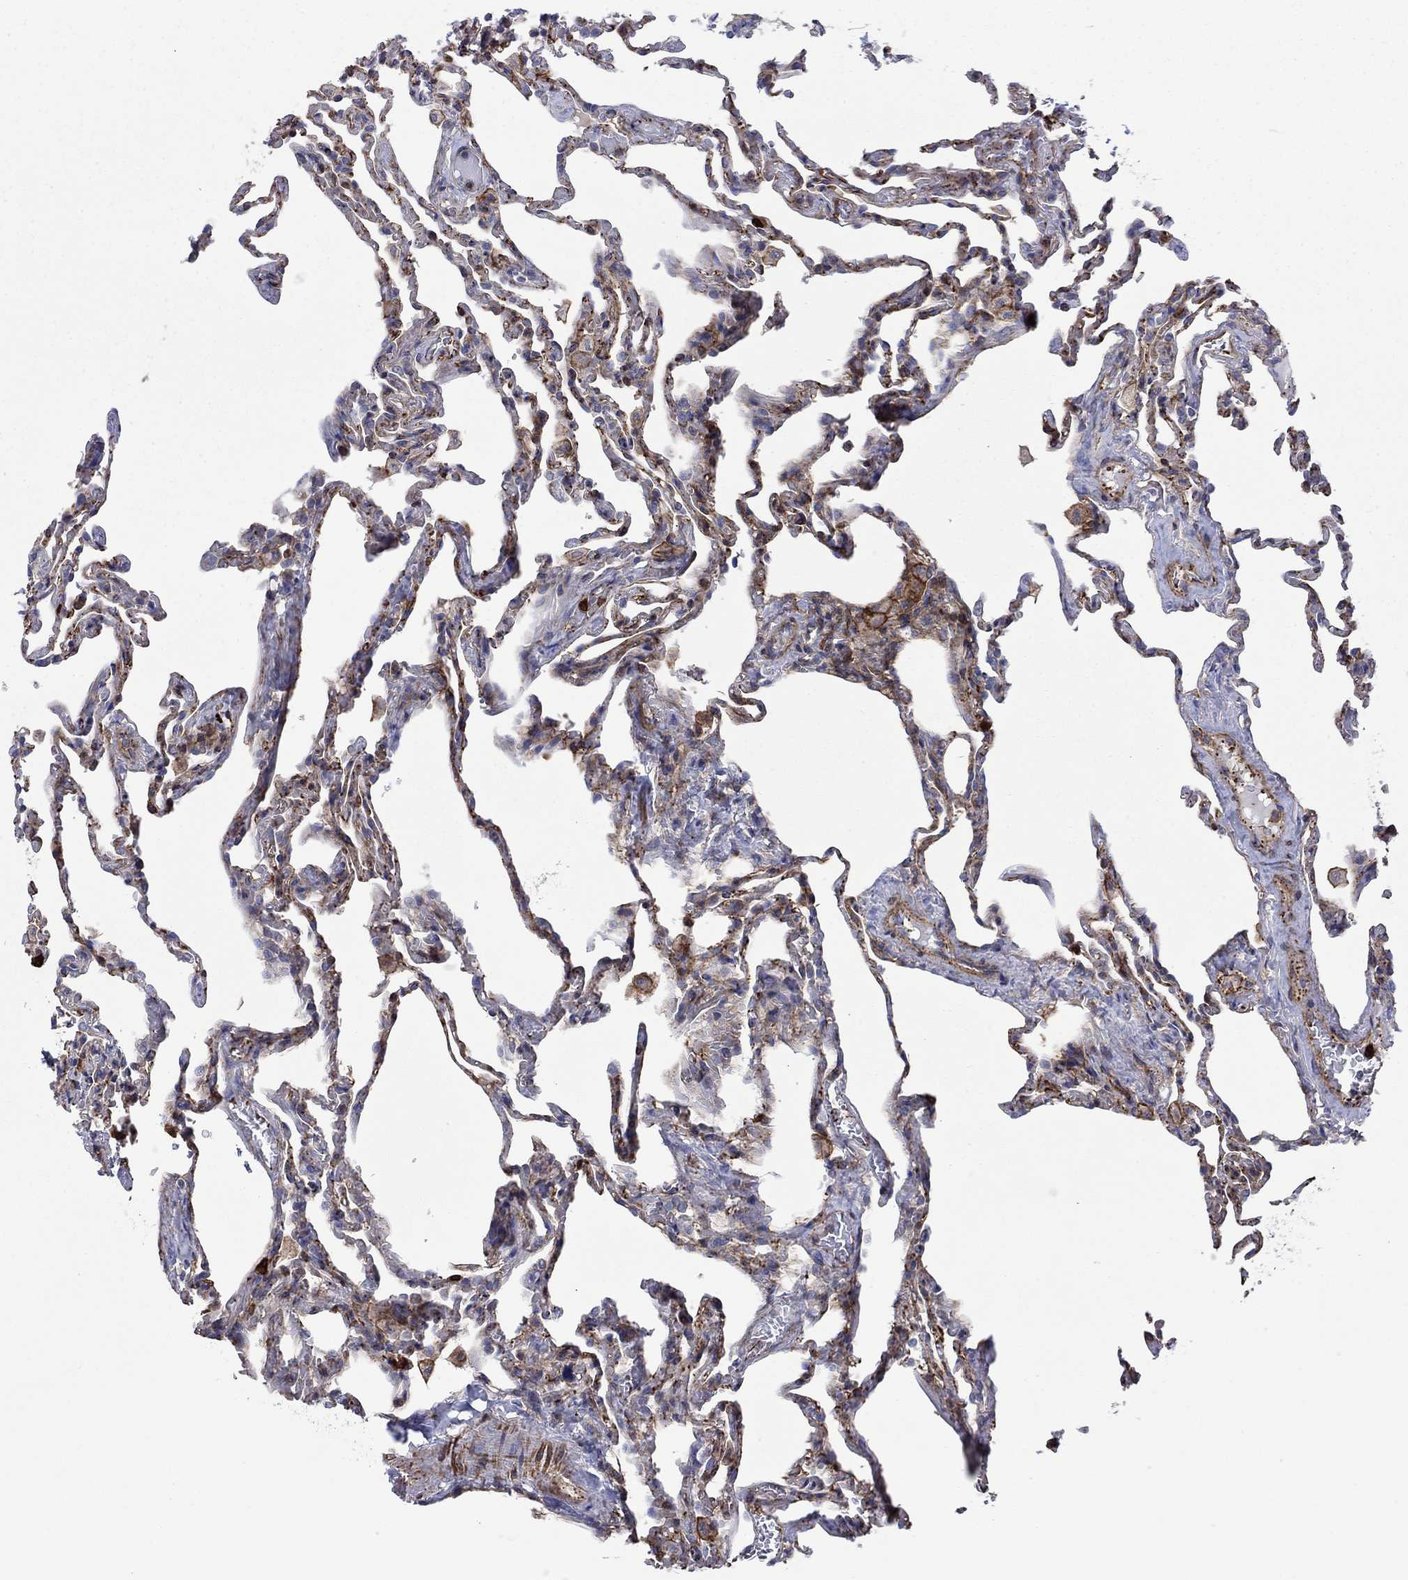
{"staining": {"intensity": "moderate", "quantity": "25%-75%", "location": "cytoplasmic/membranous"}, "tissue": "lung", "cell_type": "Alveolar cells", "image_type": "normal", "snomed": [{"axis": "morphology", "description": "Normal tissue, NOS"}, {"axis": "topography", "description": "Lung"}], "caption": "Lung stained for a protein demonstrates moderate cytoplasmic/membranous positivity in alveolar cells. The staining was performed using DAB to visualize the protein expression in brown, while the nuclei were stained in blue with hematoxylin (Magnification: 20x).", "gene": "PAG1", "patient": {"sex": "female", "age": 43}}